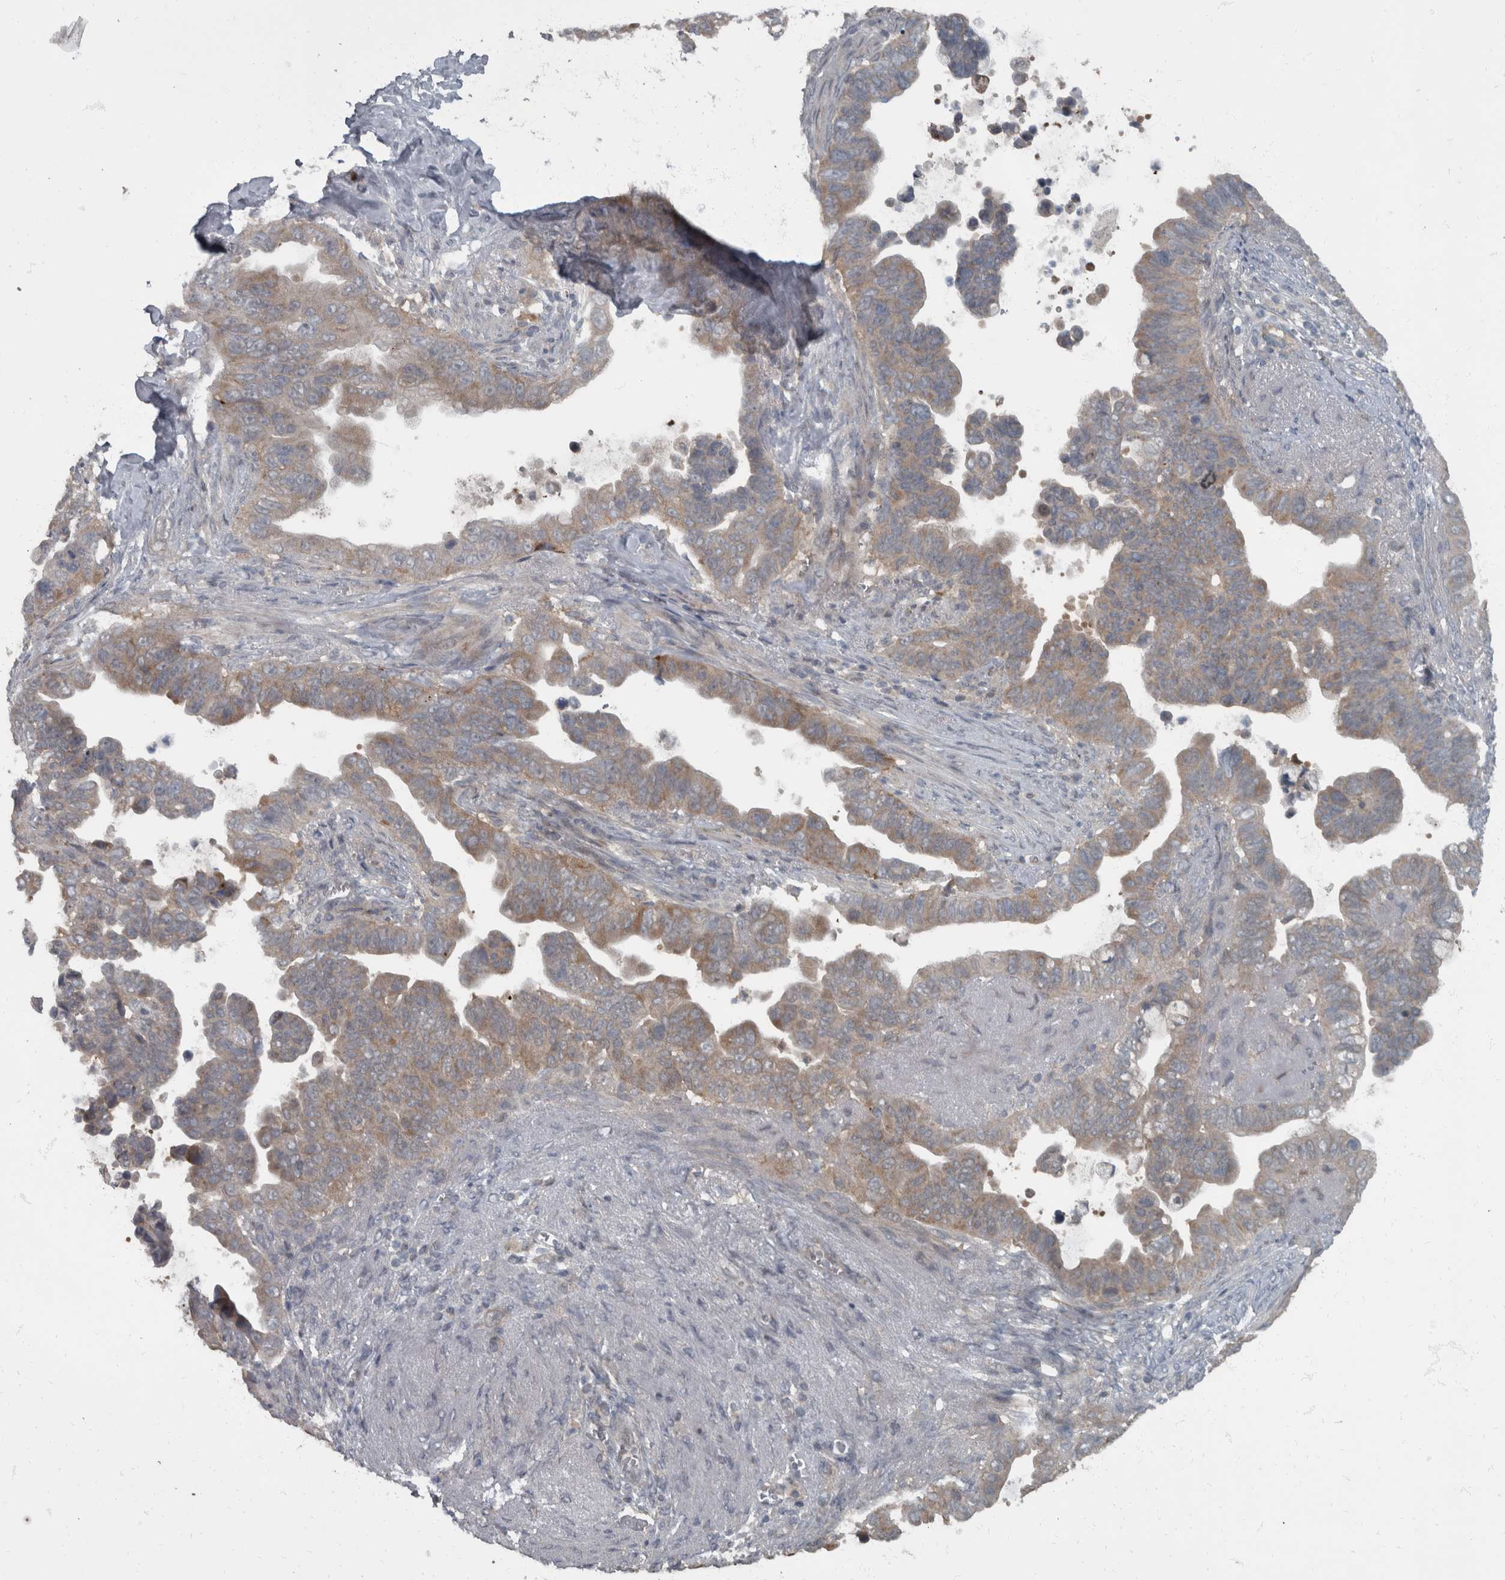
{"staining": {"intensity": "moderate", "quantity": "<25%", "location": "cytoplasmic/membranous"}, "tissue": "pancreatic cancer", "cell_type": "Tumor cells", "image_type": "cancer", "snomed": [{"axis": "morphology", "description": "Adenocarcinoma, NOS"}, {"axis": "topography", "description": "Pancreas"}], "caption": "Protein positivity by immunohistochemistry (IHC) demonstrates moderate cytoplasmic/membranous staining in about <25% of tumor cells in adenocarcinoma (pancreatic).", "gene": "RABGGTB", "patient": {"sex": "female", "age": 72}}